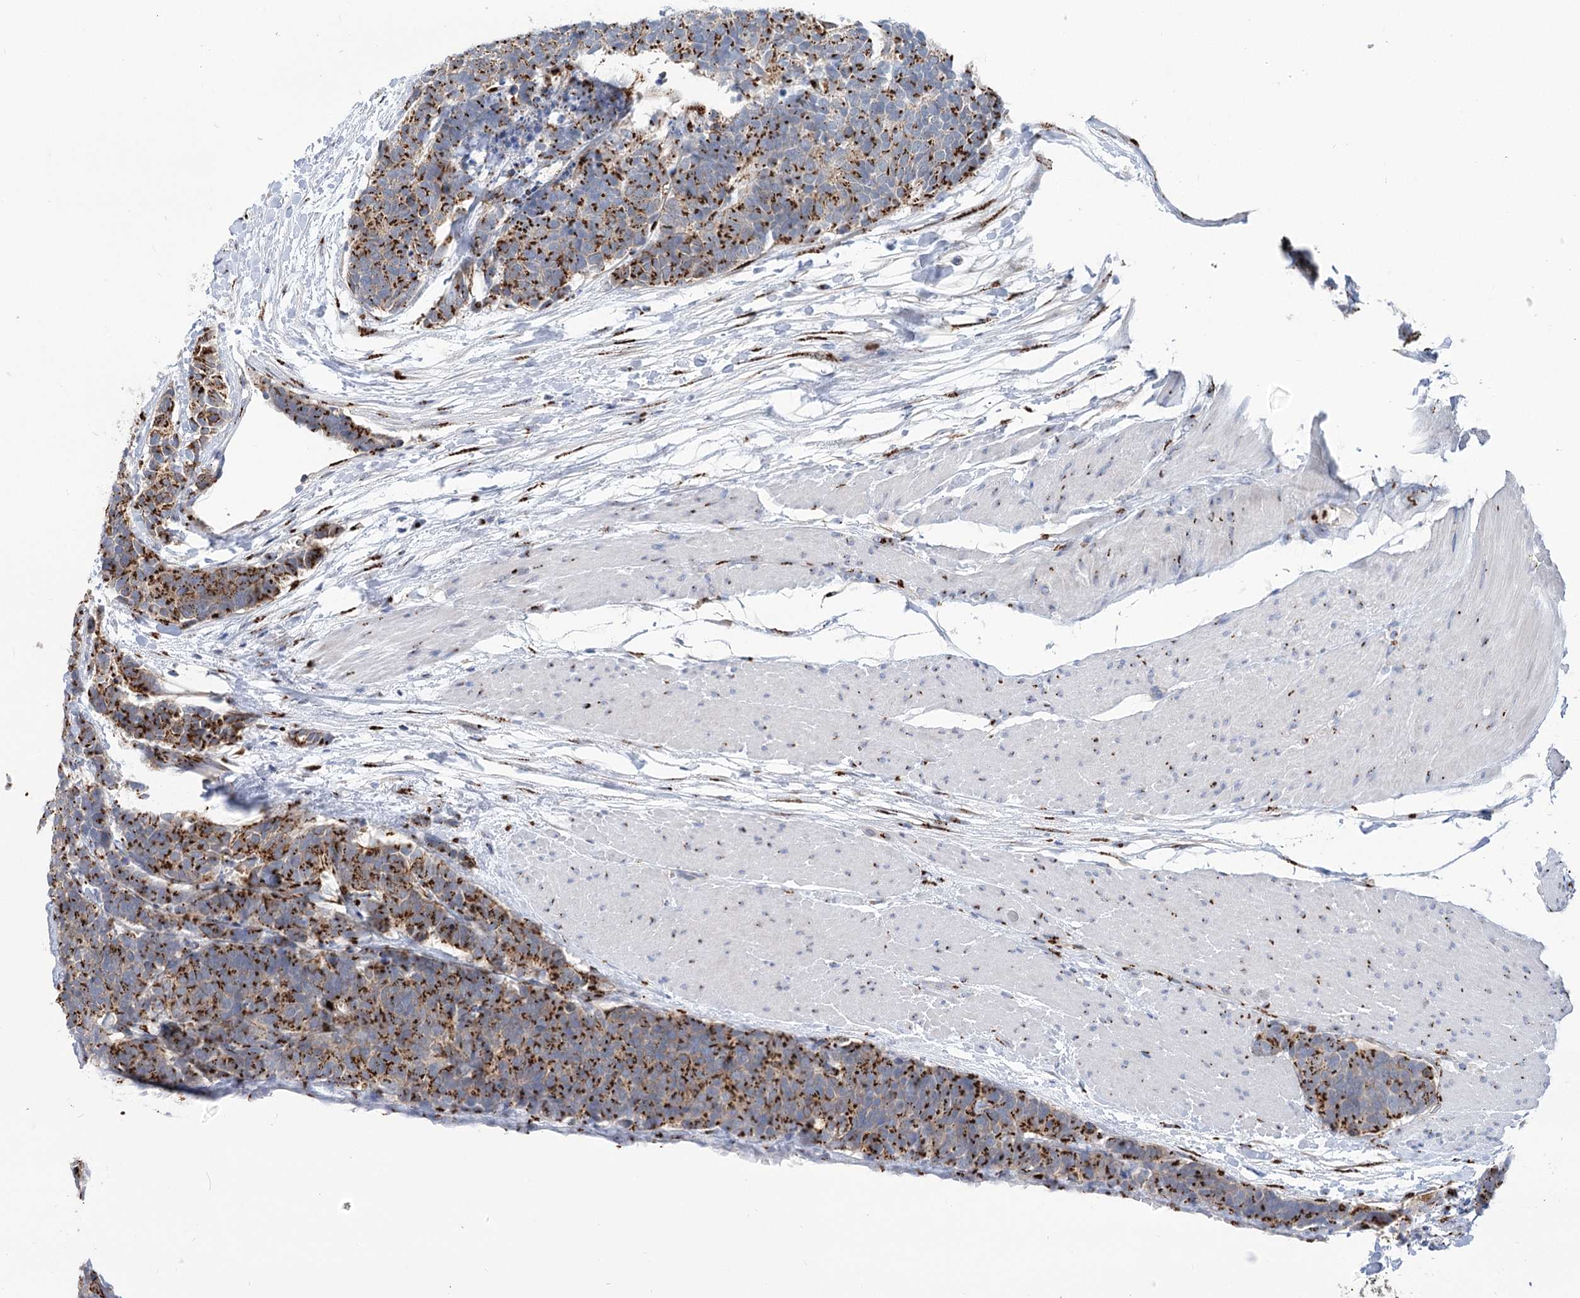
{"staining": {"intensity": "strong", "quantity": "25%-75%", "location": "cytoplasmic/membranous"}, "tissue": "carcinoid", "cell_type": "Tumor cells", "image_type": "cancer", "snomed": [{"axis": "morphology", "description": "Carcinoma, NOS"}, {"axis": "morphology", "description": "Carcinoid, malignant, NOS"}, {"axis": "topography", "description": "Urinary bladder"}], "caption": "DAB (3,3'-diaminobenzidine) immunohistochemical staining of carcinoid demonstrates strong cytoplasmic/membranous protein positivity in approximately 25%-75% of tumor cells.", "gene": "TMEM165", "patient": {"sex": "male", "age": 57}}